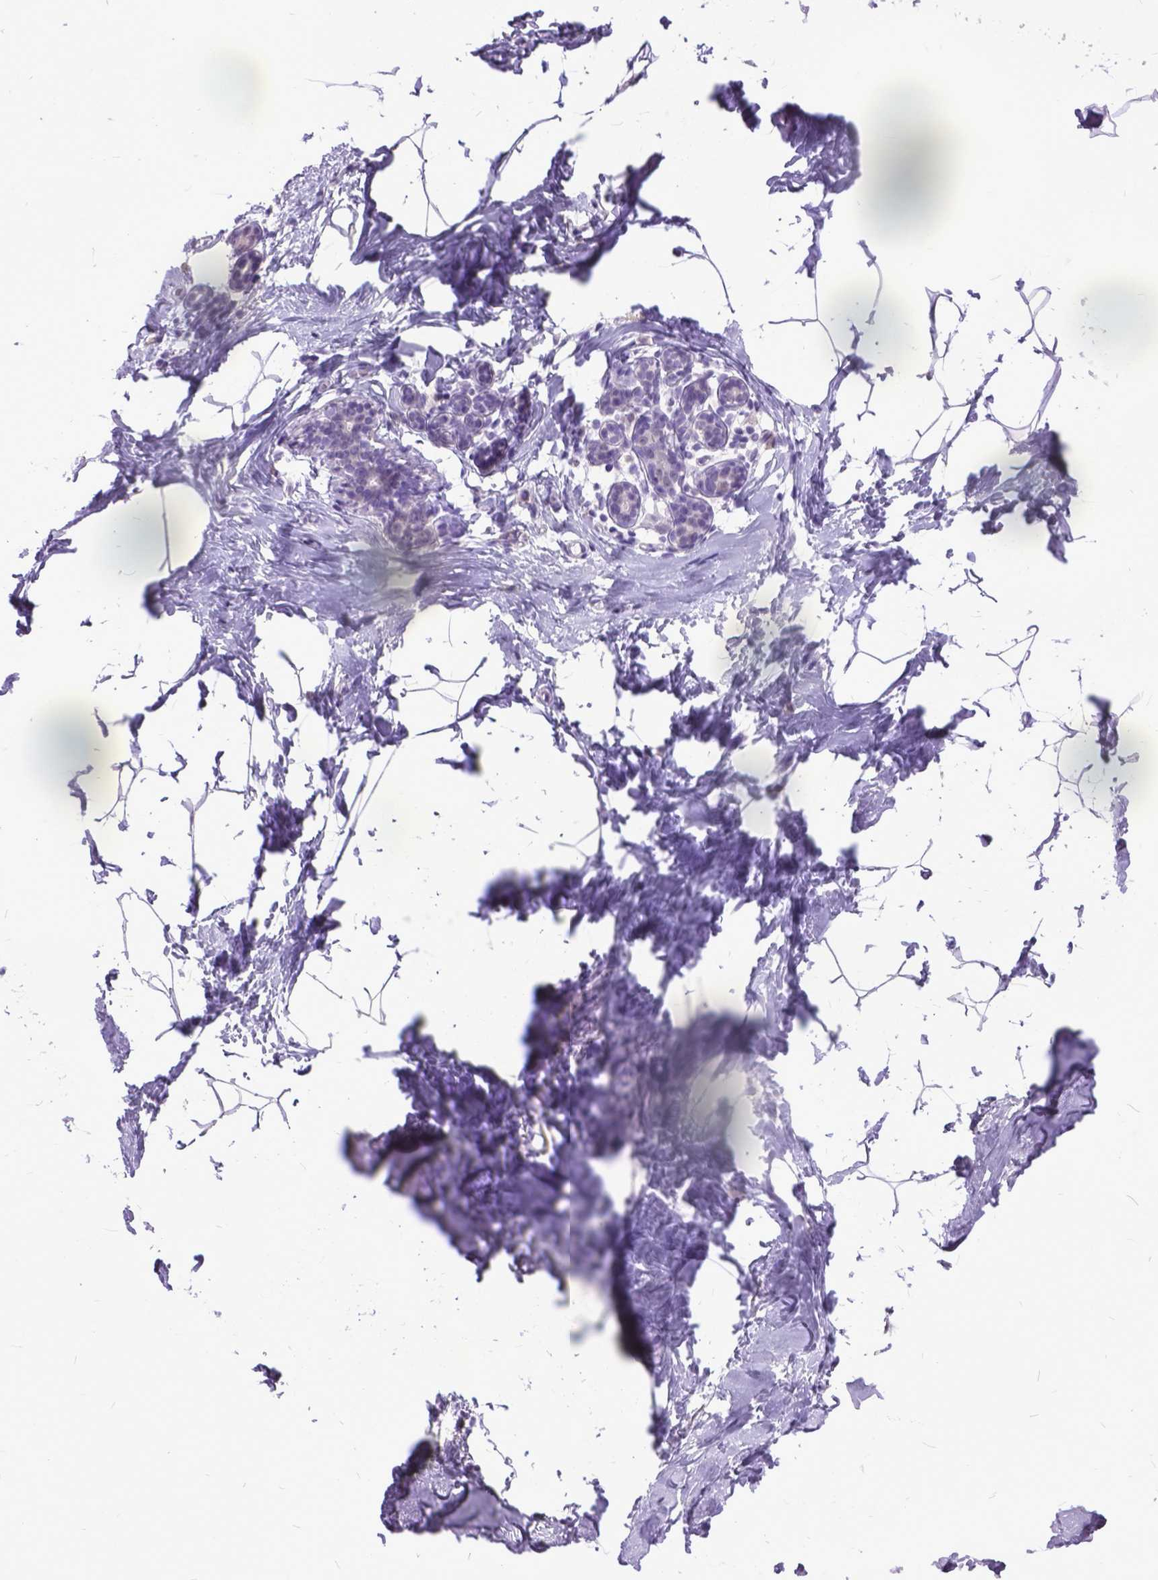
{"staining": {"intensity": "negative", "quantity": "none", "location": "none"}, "tissue": "breast", "cell_type": "Adipocytes", "image_type": "normal", "snomed": [{"axis": "morphology", "description": "Normal tissue, NOS"}, {"axis": "topography", "description": "Breast"}], "caption": "IHC histopathology image of normal breast: human breast stained with DAB reveals no significant protein staining in adipocytes.", "gene": "MARCHF10", "patient": {"sex": "female", "age": 32}}